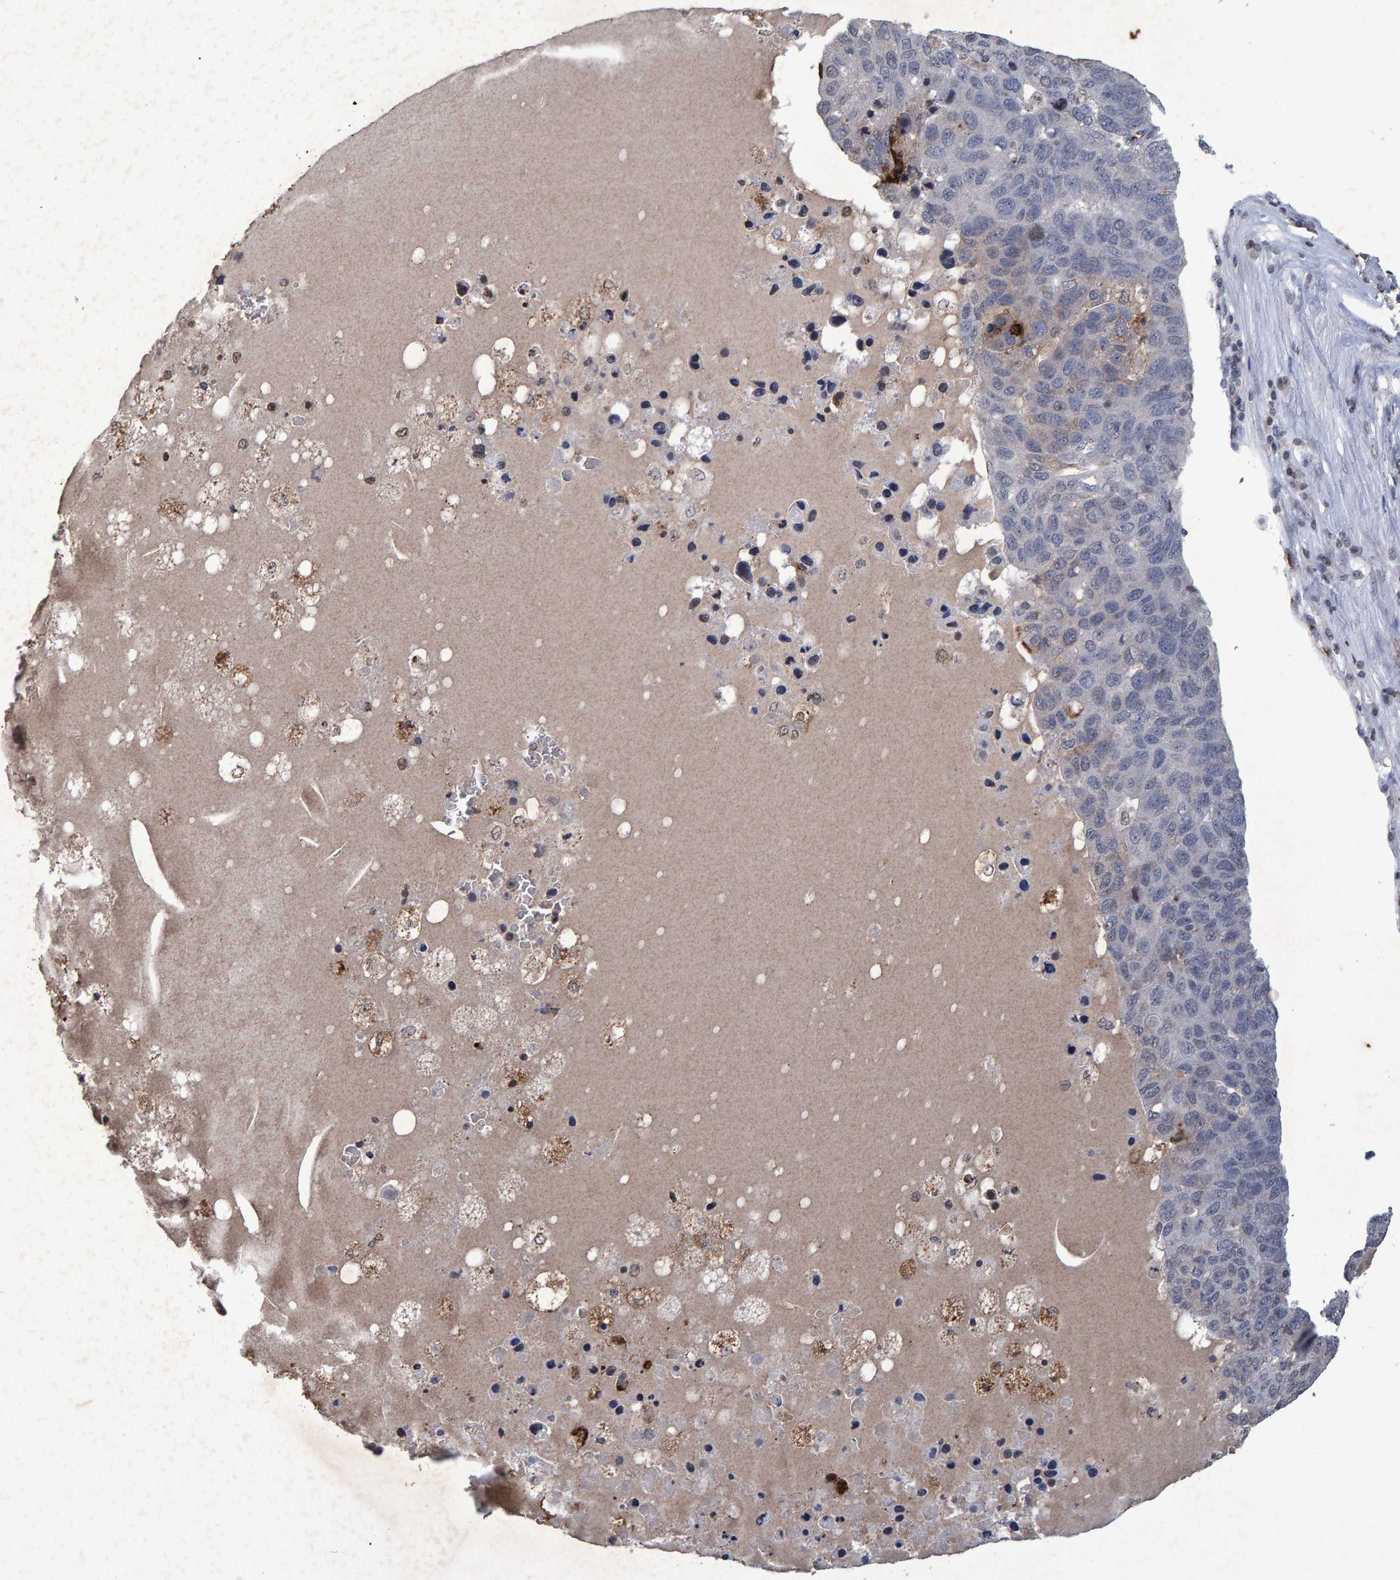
{"staining": {"intensity": "moderate", "quantity": "25%-75%", "location": "cytoplasmic/membranous"}, "tissue": "pancreatic cancer", "cell_type": "Tumor cells", "image_type": "cancer", "snomed": [{"axis": "morphology", "description": "Adenocarcinoma, NOS"}, {"axis": "topography", "description": "Pancreas"}], "caption": "Immunohistochemical staining of human pancreatic cancer (adenocarcinoma) displays medium levels of moderate cytoplasmic/membranous protein staining in approximately 25%-75% of tumor cells. The staining is performed using DAB (3,3'-diaminobenzidine) brown chromogen to label protein expression. The nuclei are counter-stained blue using hematoxylin.", "gene": "GALC", "patient": {"sex": "female", "age": 61}}